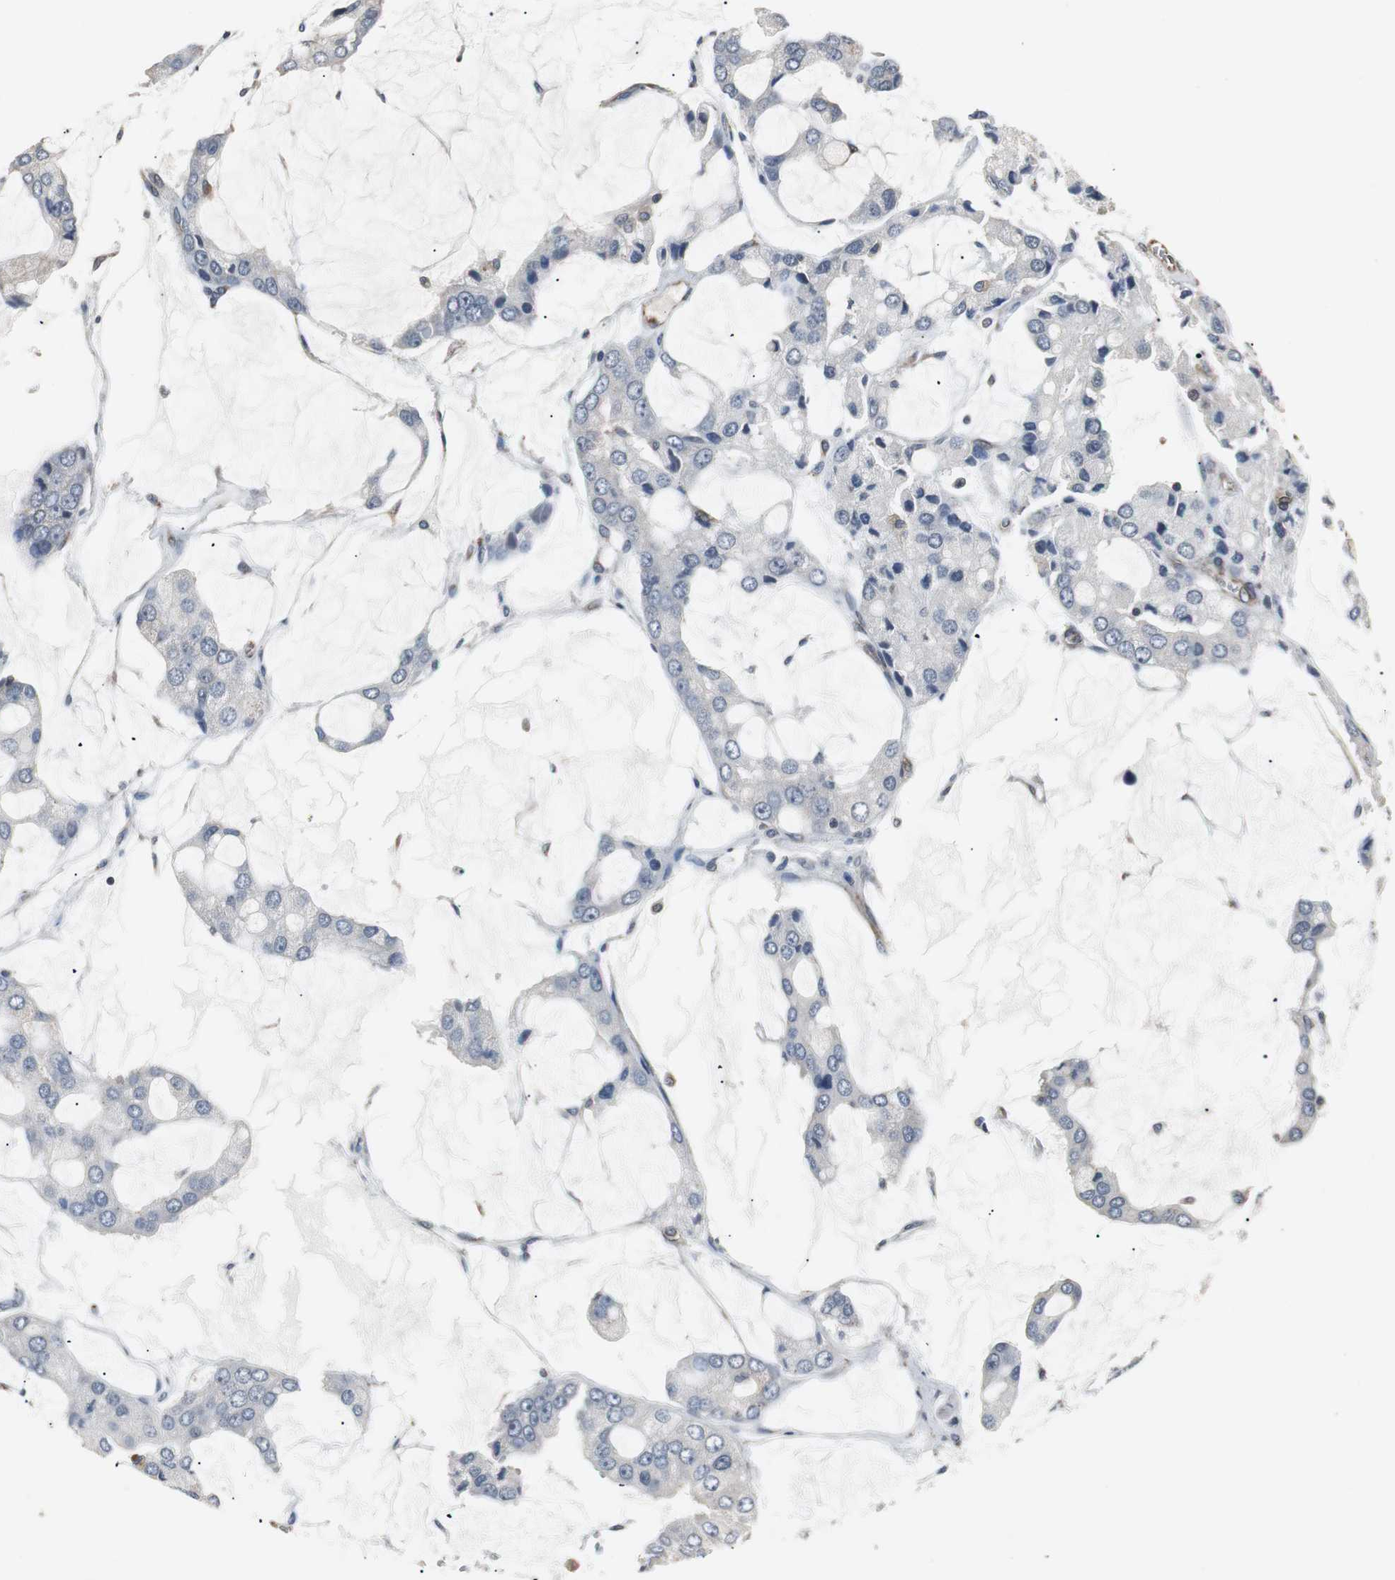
{"staining": {"intensity": "negative", "quantity": "none", "location": "none"}, "tissue": "prostate cancer", "cell_type": "Tumor cells", "image_type": "cancer", "snomed": [{"axis": "morphology", "description": "Adenocarcinoma, High grade"}, {"axis": "topography", "description": "Prostate"}], "caption": "Prostate cancer stained for a protein using immunohistochemistry (IHC) exhibits no staining tumor cells.", "gene": "ATP2B2", "patient": {"sex": "male", "age": 67}}